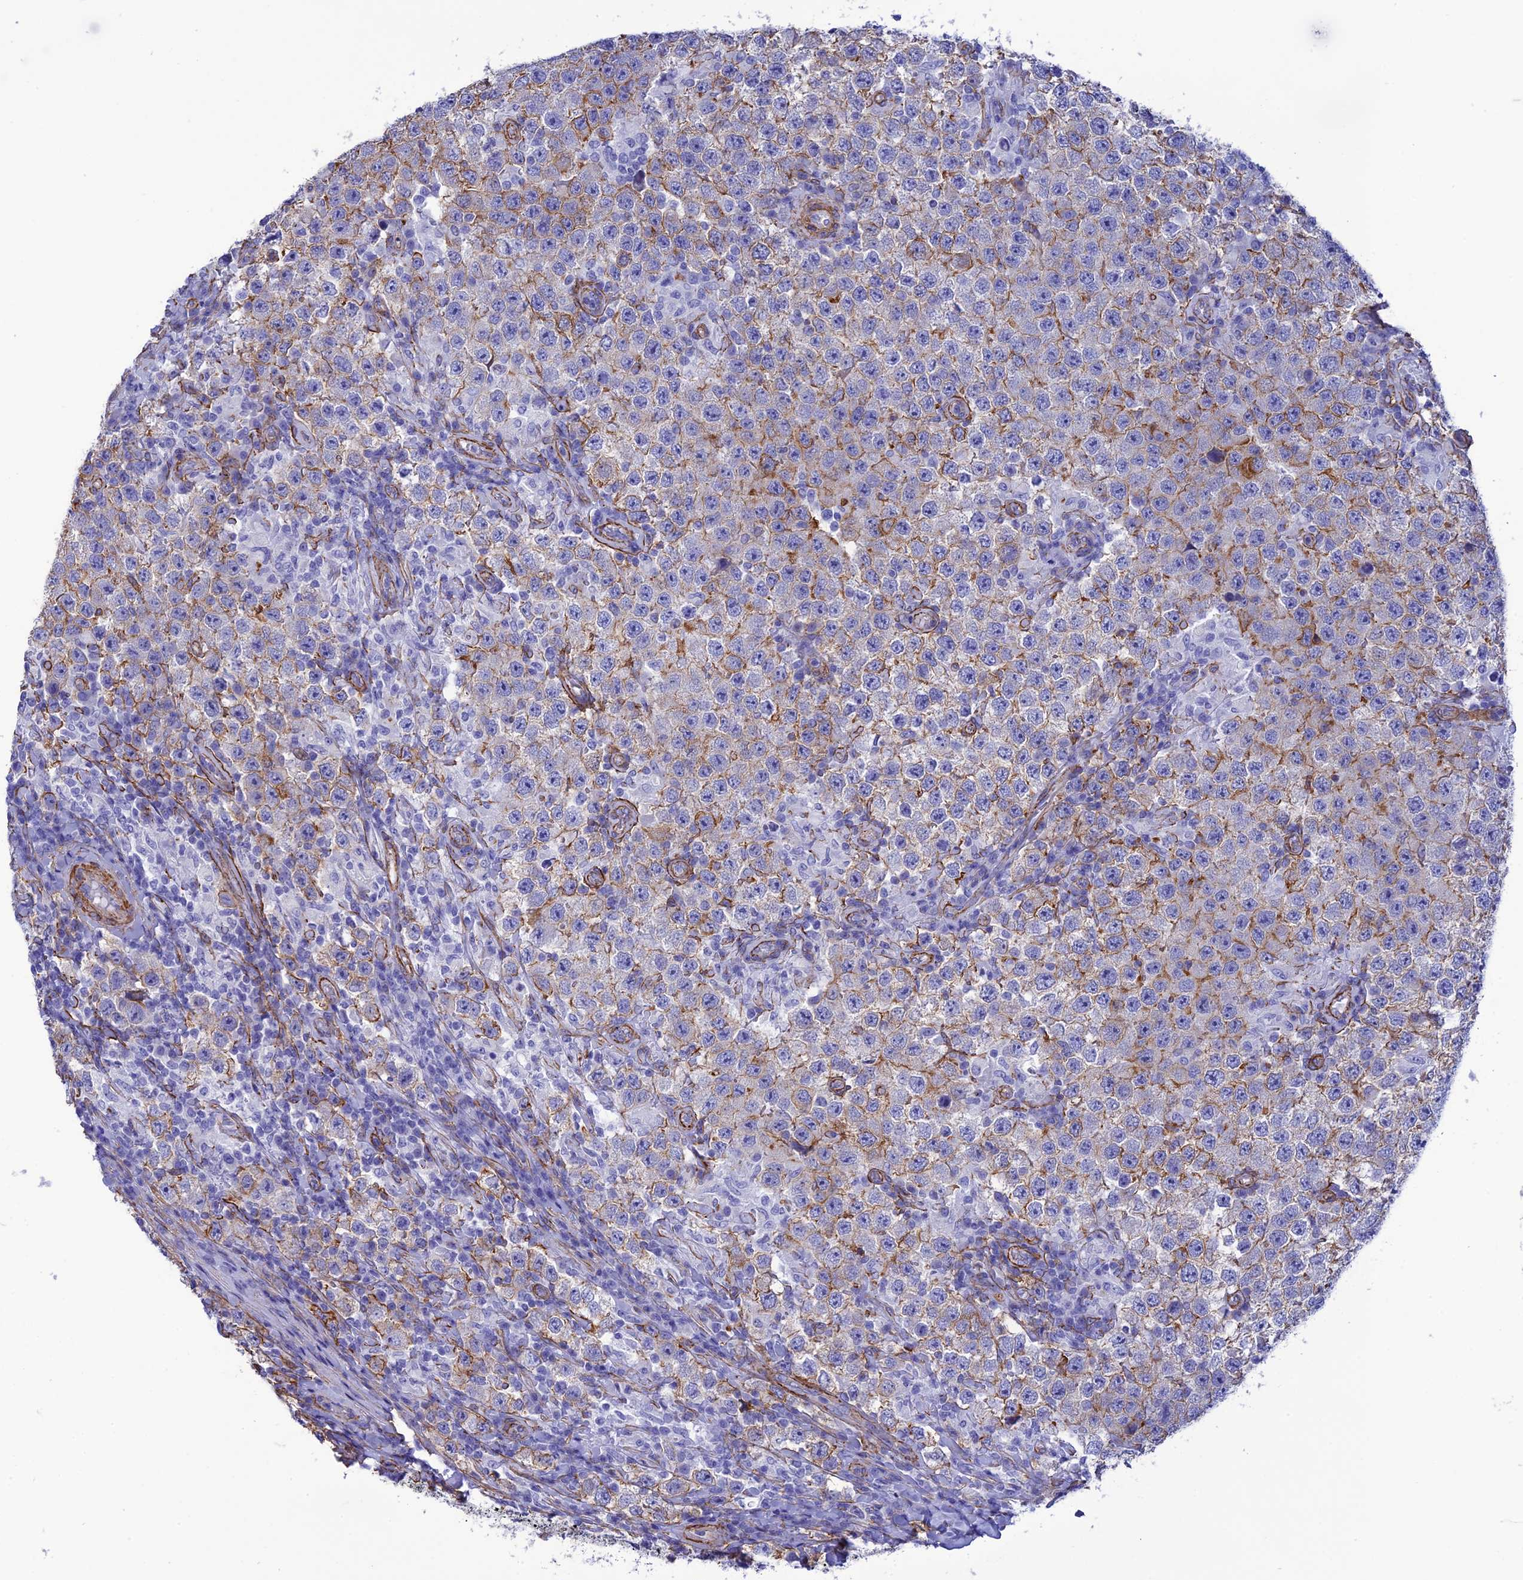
{"staining": {"intensity": "moderate", "quantity": "<25%", "location": "cytoplasmic/membranous"}, "tissue": "testis cancer", "cell_type": "Tumor cells", "image_type": "cancer", "snomed": [{"axis": "morphology", "description": "Normal tissue, NOS"}, {"axis": "morphology", "description": "Urothelial carcinoma, High grade"}, {"axis": "morphology", "description": "Seminoma, NOS"}, {"axis": "morphology", "description": "Carcinoma, Embryonal, NOS"}, {"axis": "topography", "description": "Urinary bladder"}, {"axis": "topography", "description": "Testis"}], "caption": "This is a histology image of IHC staining of testis seminoma, which shows moderate staining in the cytoplasmic/membranous of tumor cells.", "gene": "NKD1", "patient": {"sex": "male", "age": 41}}